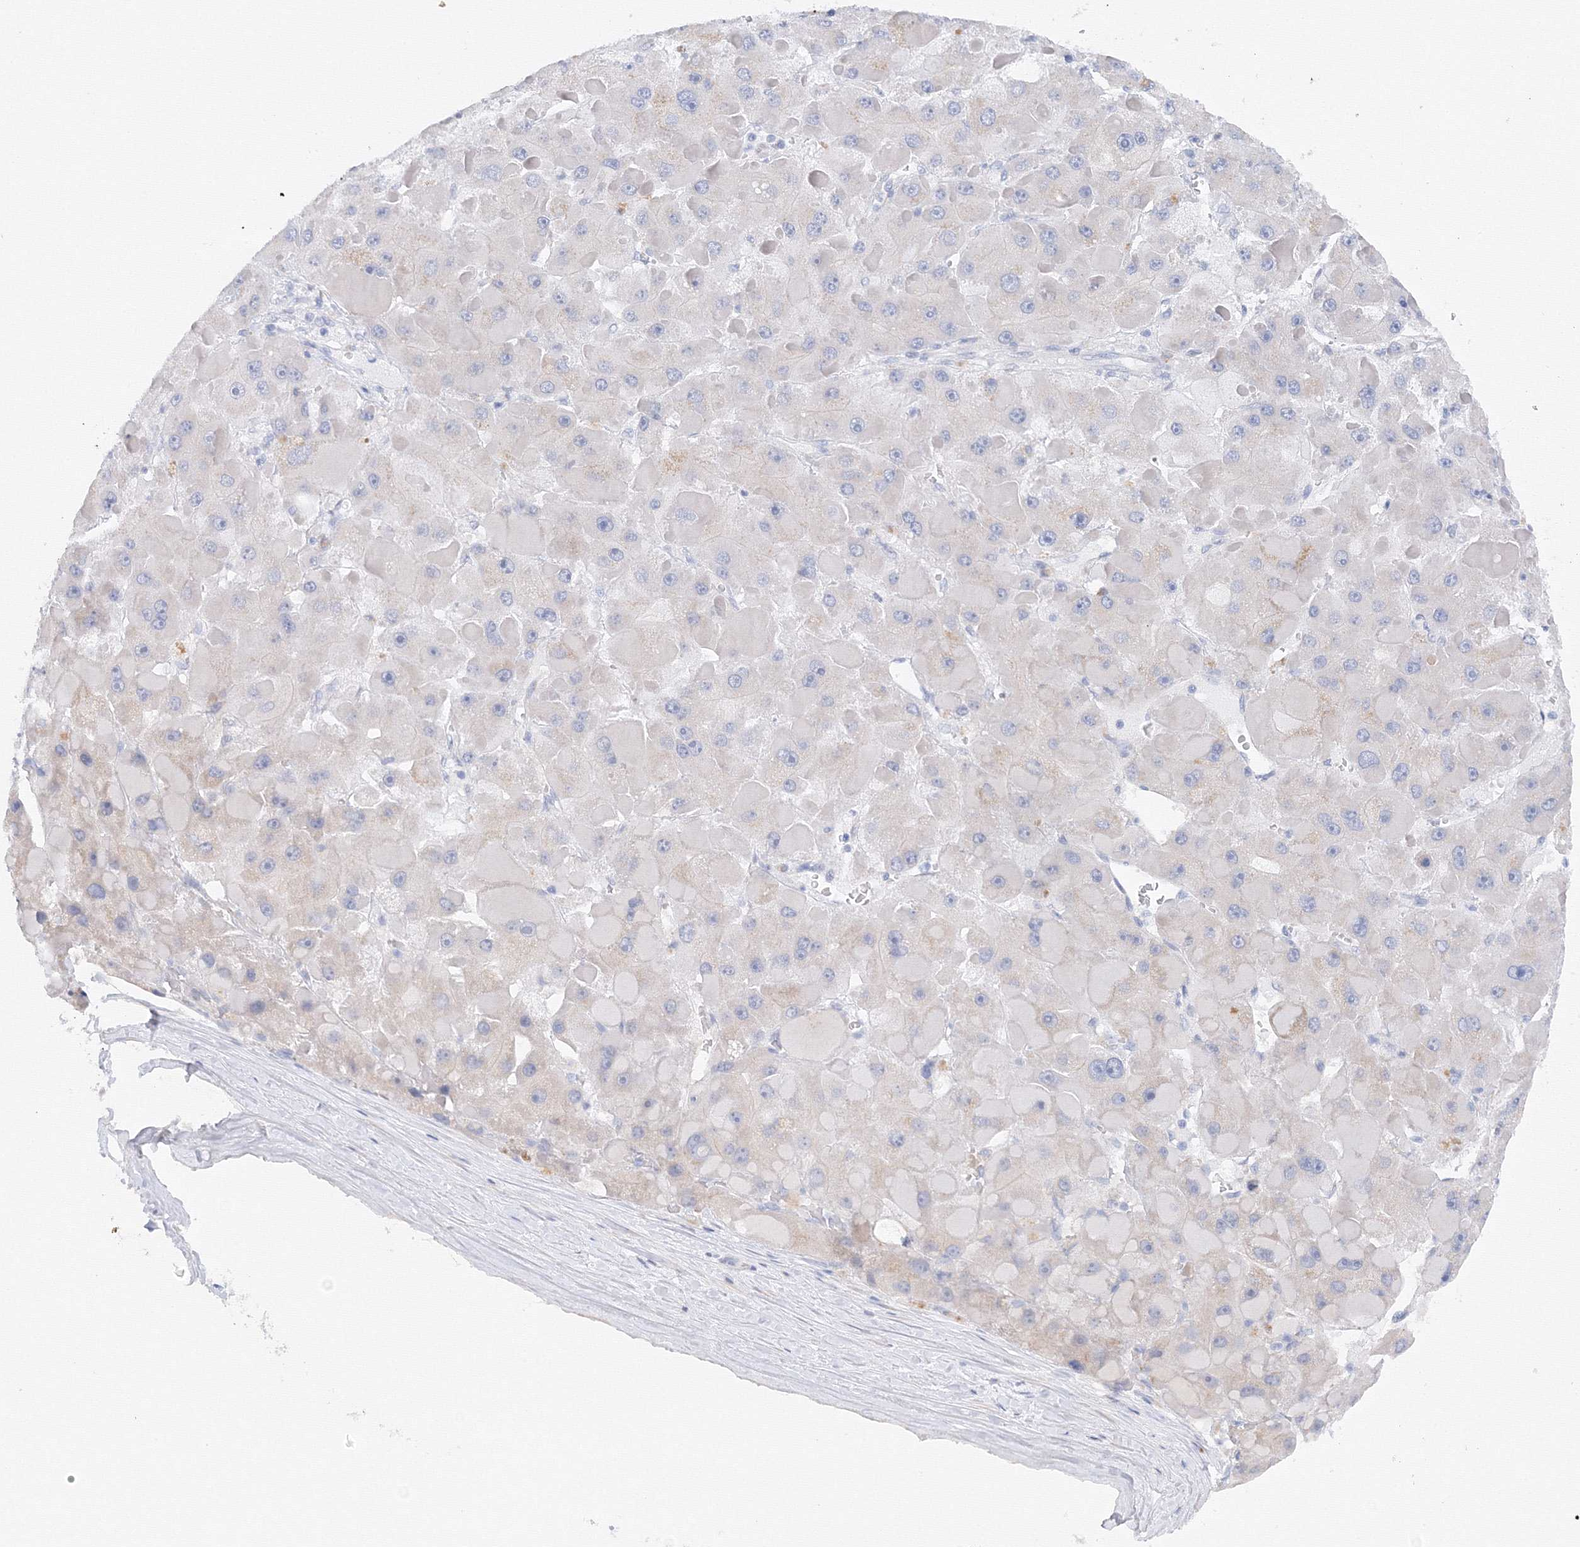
{"staining": {"intensity": "negative", "quantity": "none", "location": "none"}, "tissue": "liver cancer", "cell_type": "Tumor cells", "image_type": "cancer", "snomed": [{"axis": "morphology", "description": "Carcinoma, Hepatocellular, NOS"}, {"axis": "topography", "description": "Liver"}], "caption": "High magnification brightfield microscopy of hepatocellular carcinoma (liver) stained with DAB (brown) and counterstained with hematoxylin (blue): tumor cells show no significant staining.", "gene": "TAMM41", "patient": {"sex": "female", "age": 73}}